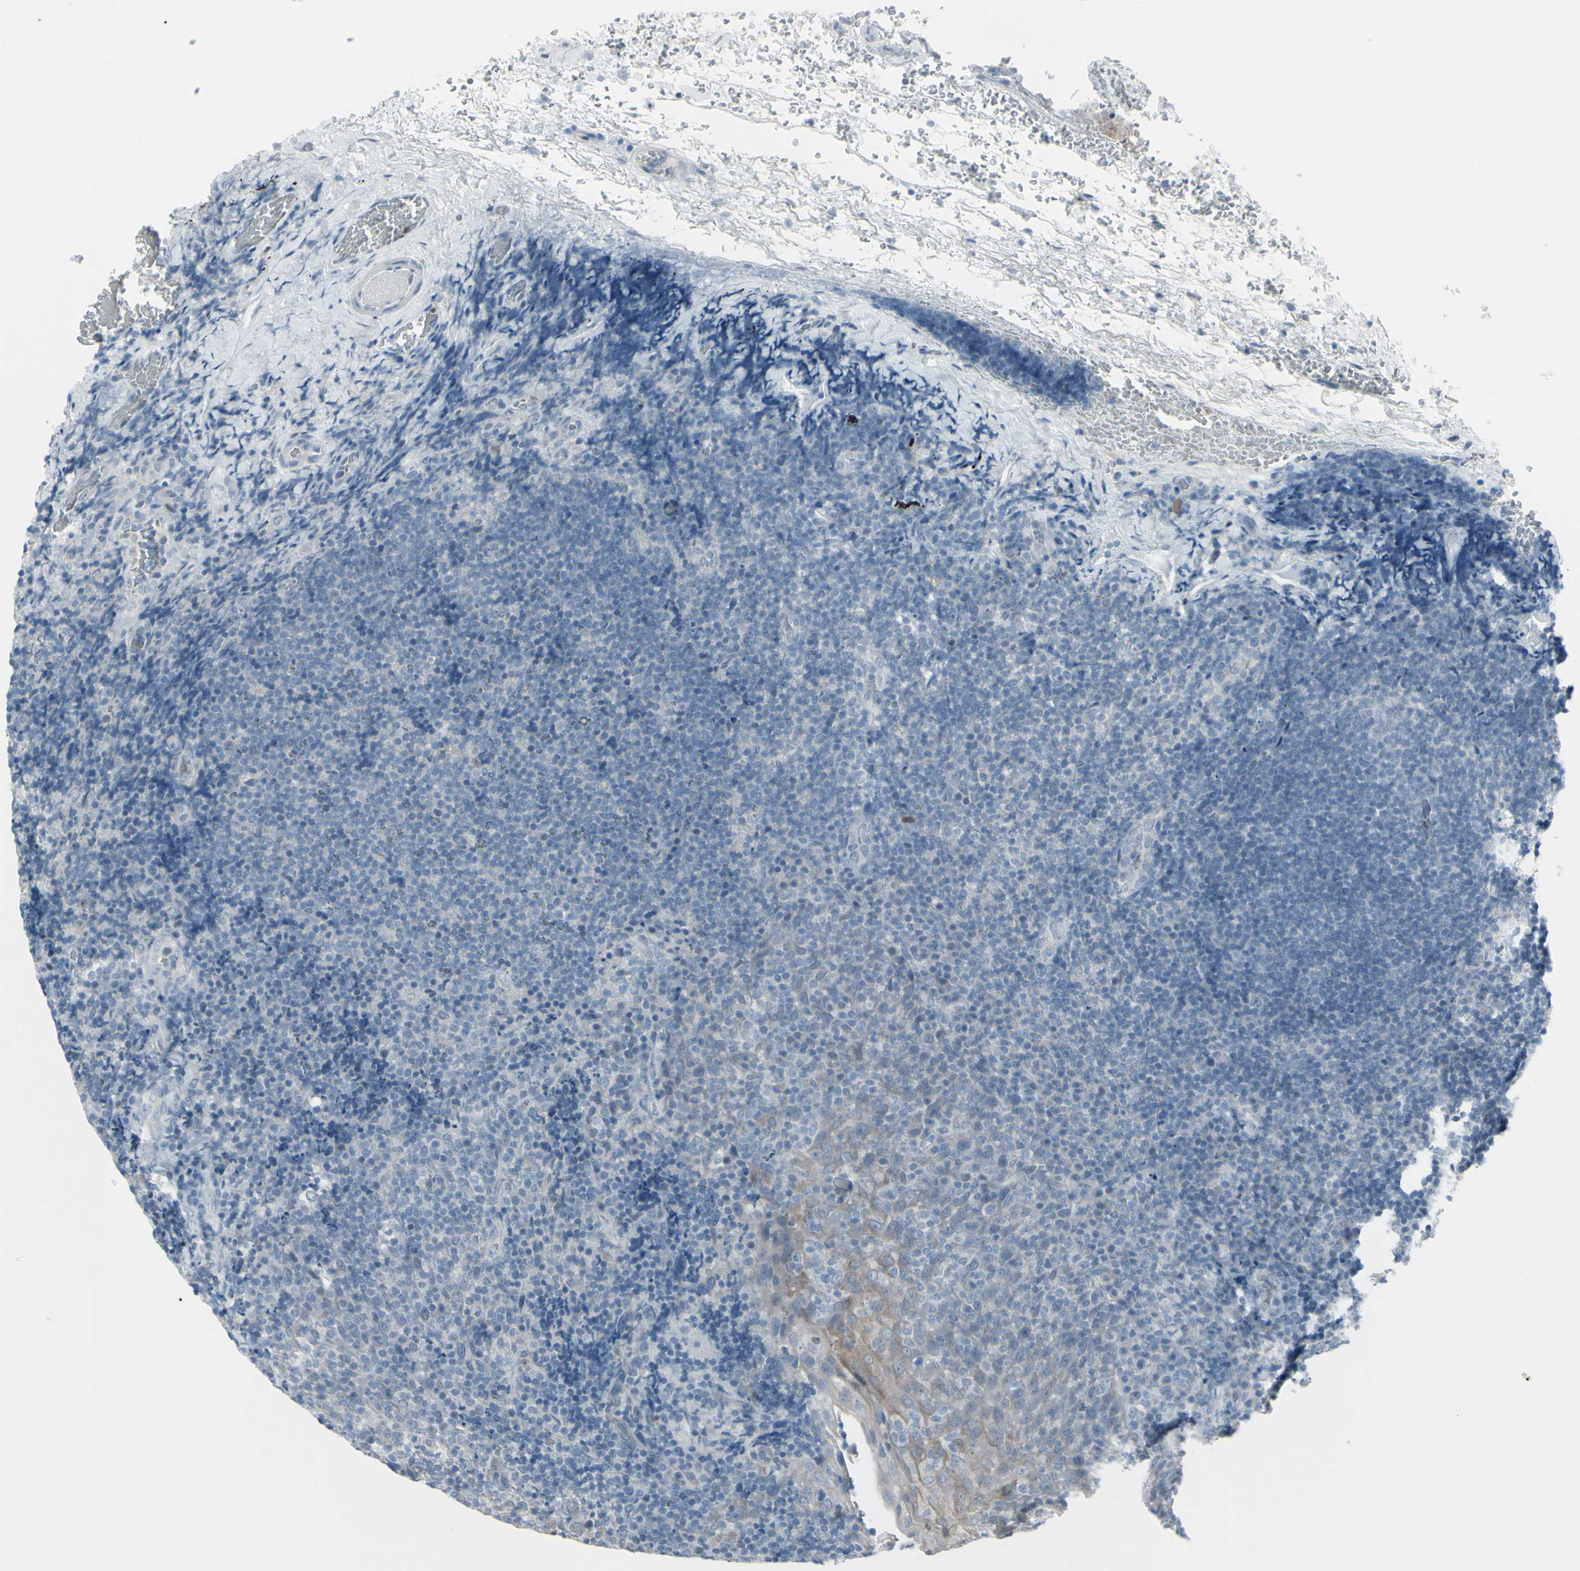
{"staining": {"intensity": "weak", "quantity": "<25%", "location": "cytoplasmic/membranous"}, "tissue": "lymphoma", "cell_type": "Tumor cells", "image_type": "cancer", "snomed": [{"axis": "morphology", "description": "Malignant lymphoma, non-Hodgkin's type, High grade"}, {"axis": "topography", "description": "Tonsil"}], "caption": "Immunohistochemistry micrograph of human lymphoma stained for a protein (brown), which exhibits no staining in tumor cells.", "gene": "RAB3A", "patient": {"sex": "female", "age": 36}}